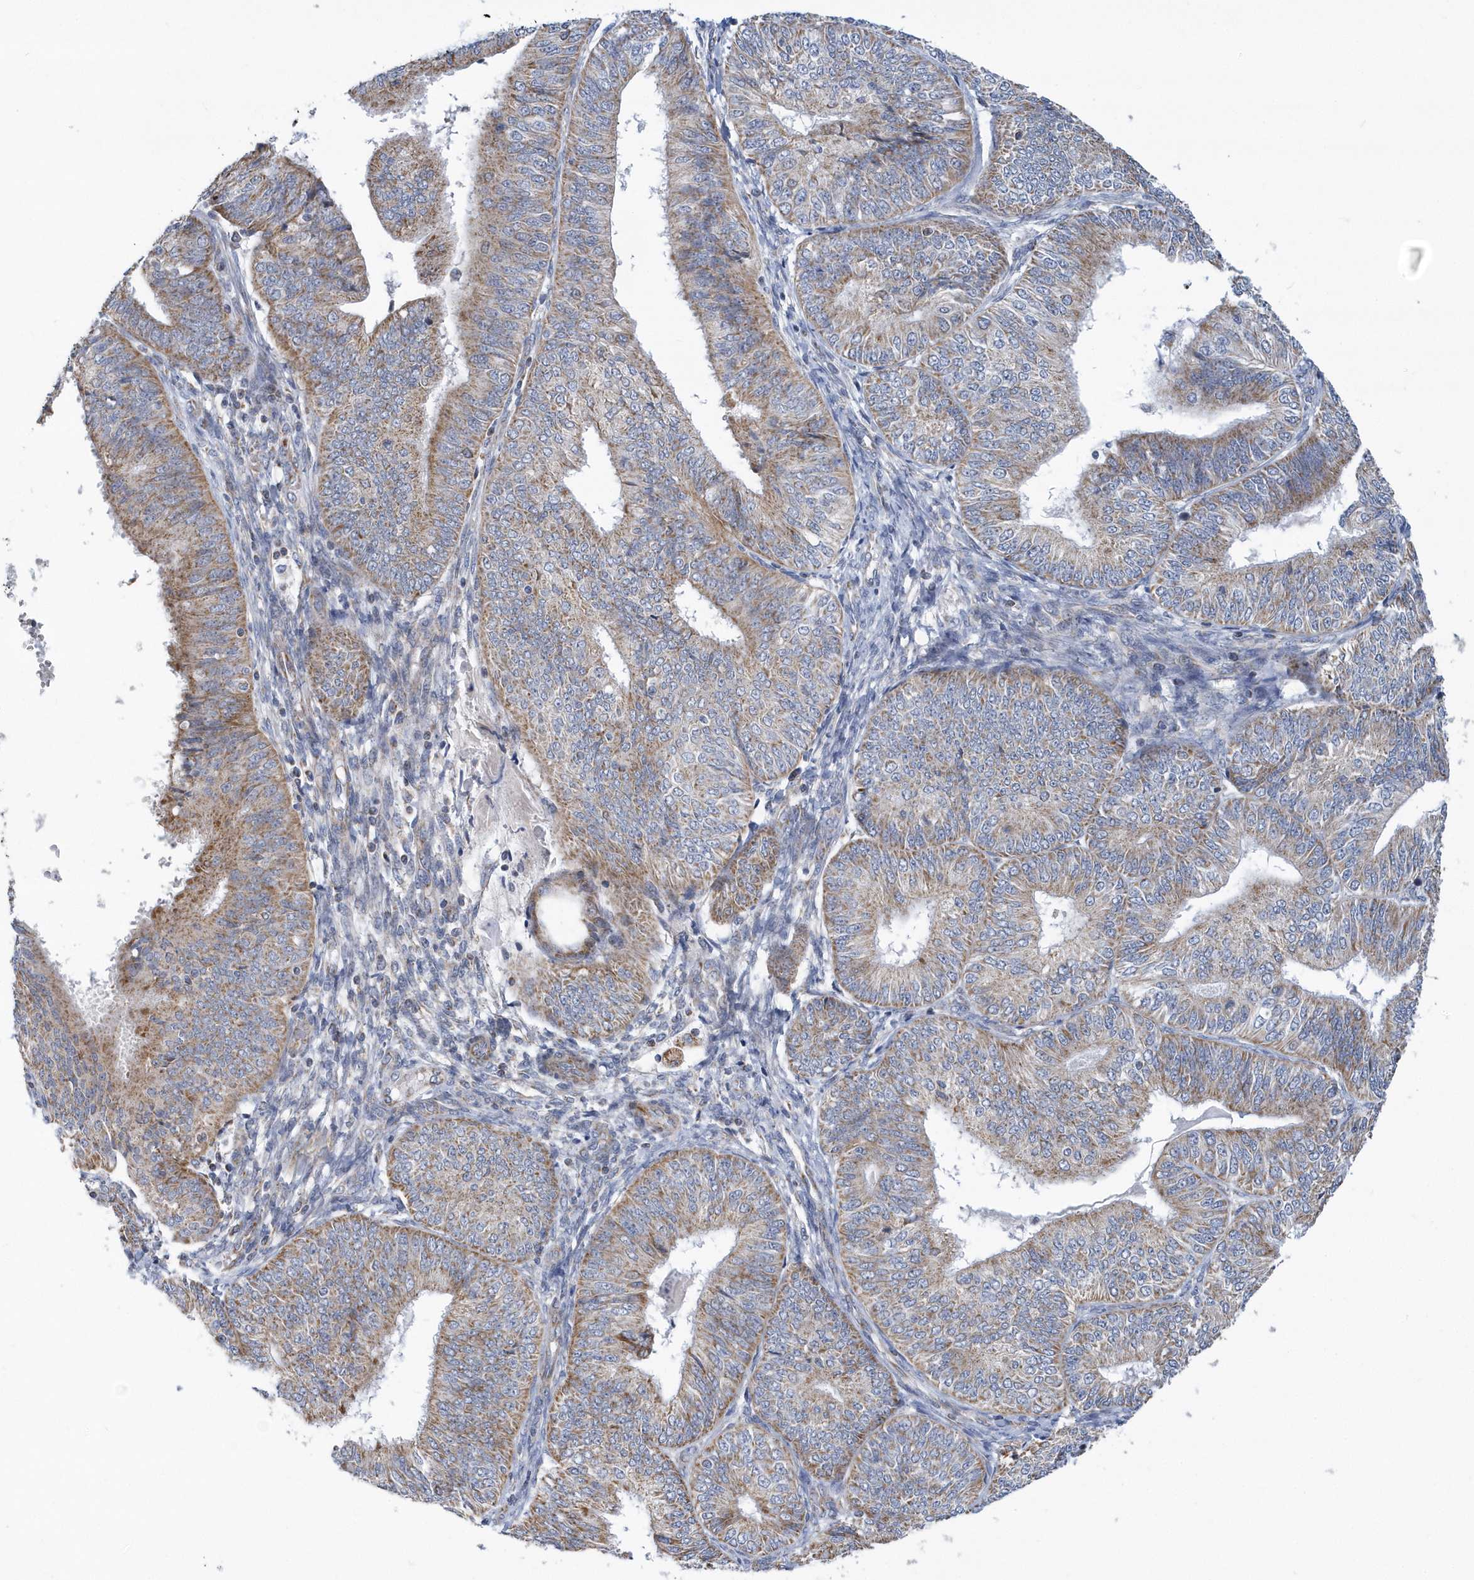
{"staining": {"intensity": "moderate", "quantity": ">75%", "location": "cytoplasmic/membranous"}, "tissue": "endometrial cancer", "cell_type": "Tumor cells", "image_type": "cancer", "snomed": [{"axis": "morphology", "description": "Adenocarcinoma, NOS"}, {"axis": "topography", "description": "Endometrium"}], "caption": "Tumor cells show medium levels of moderate cytoplasmic/membranous staining in about >75% of cells in endometrial cancer.", "gene": "VWA5B2", "patient": {"sex": "female", "age": 58}}